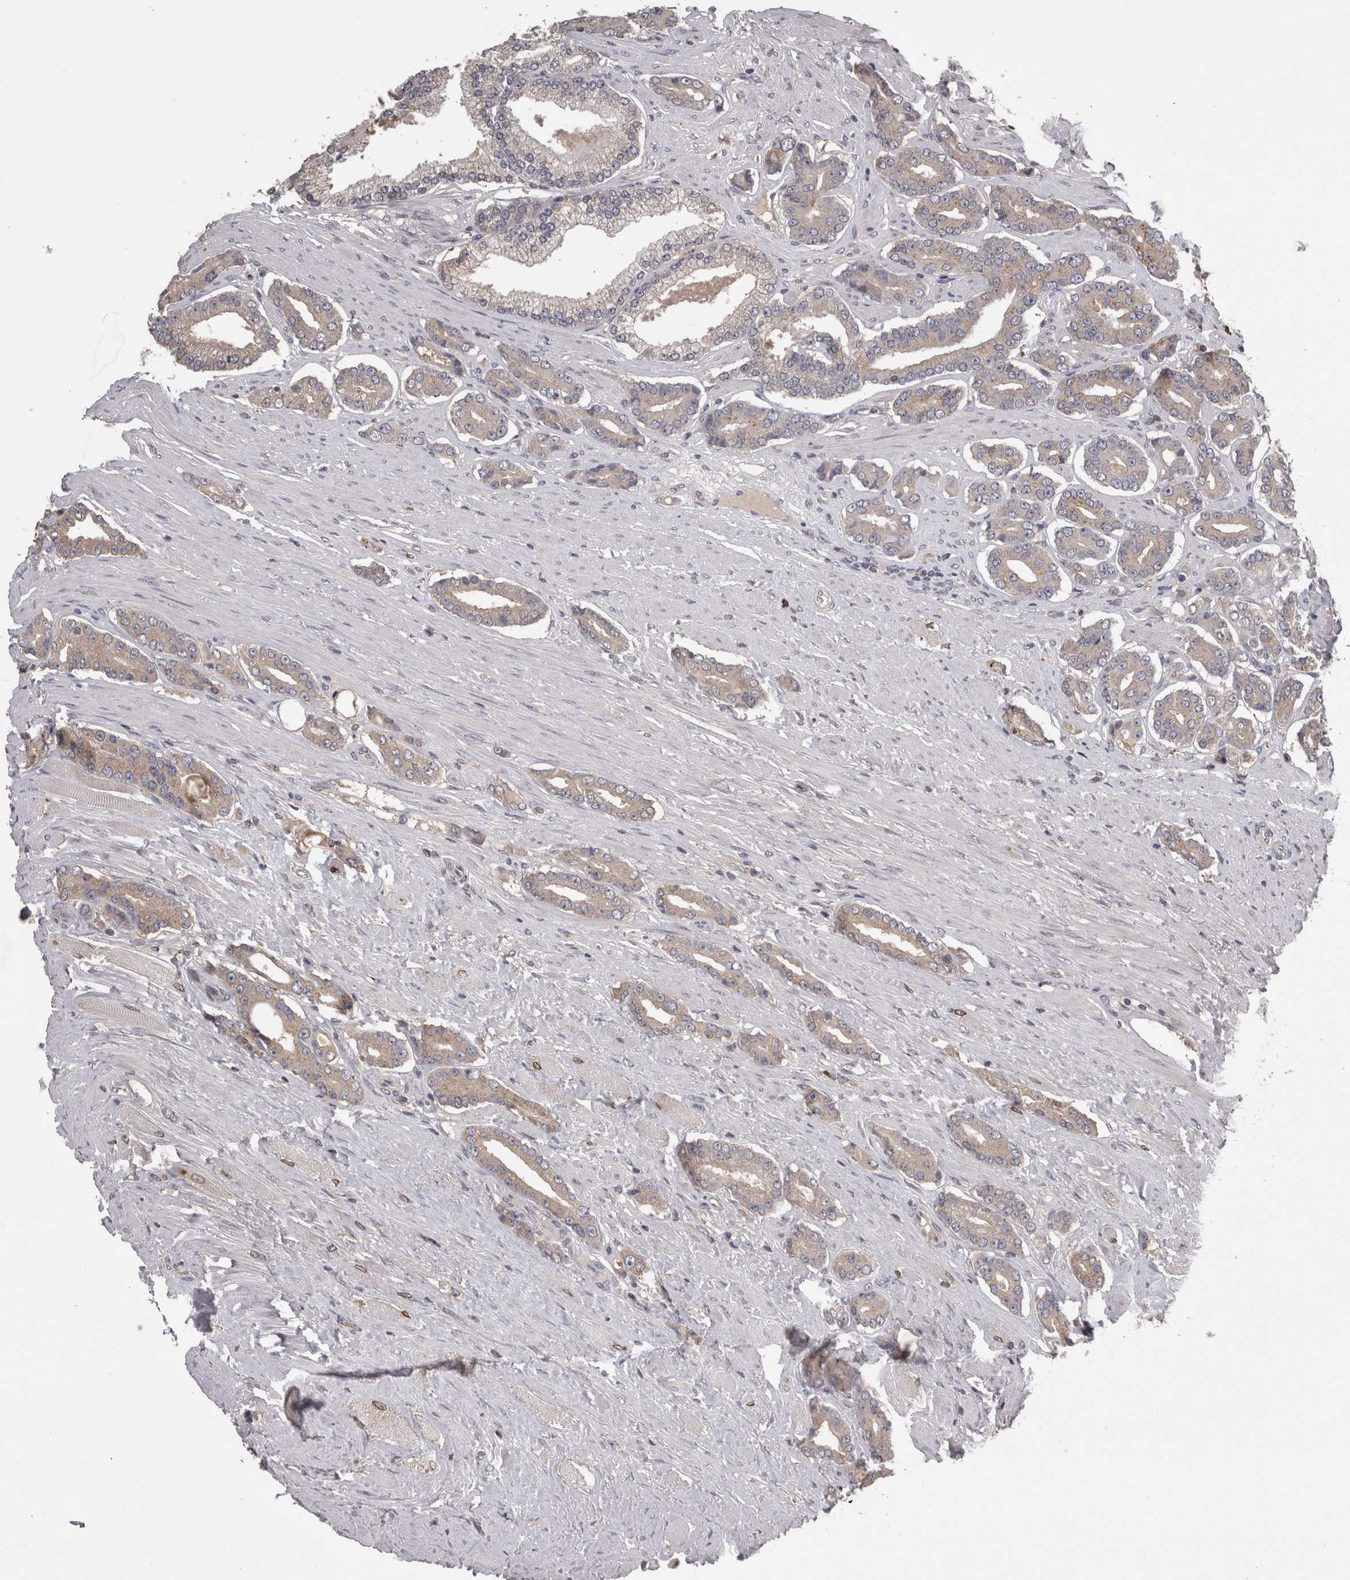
{"staining": {"intensity": "negative", "quantity": "none", "location": "none"}, "tissue": "prostate cancer", "cell_type": "Tumor cells", "image_type": "cancer", "snomed": [{"axis": "morphology", "description": "Adenocarcinoma, High grade"}, {"axis": "topography", "description": "Prostate"}], "caption": "Human prostate cancer stained for a protein using immunohistochemistry shows no expression in tumor cells.", "gene": "PCM1", "patient": {"sex": "male", "age": 71}}